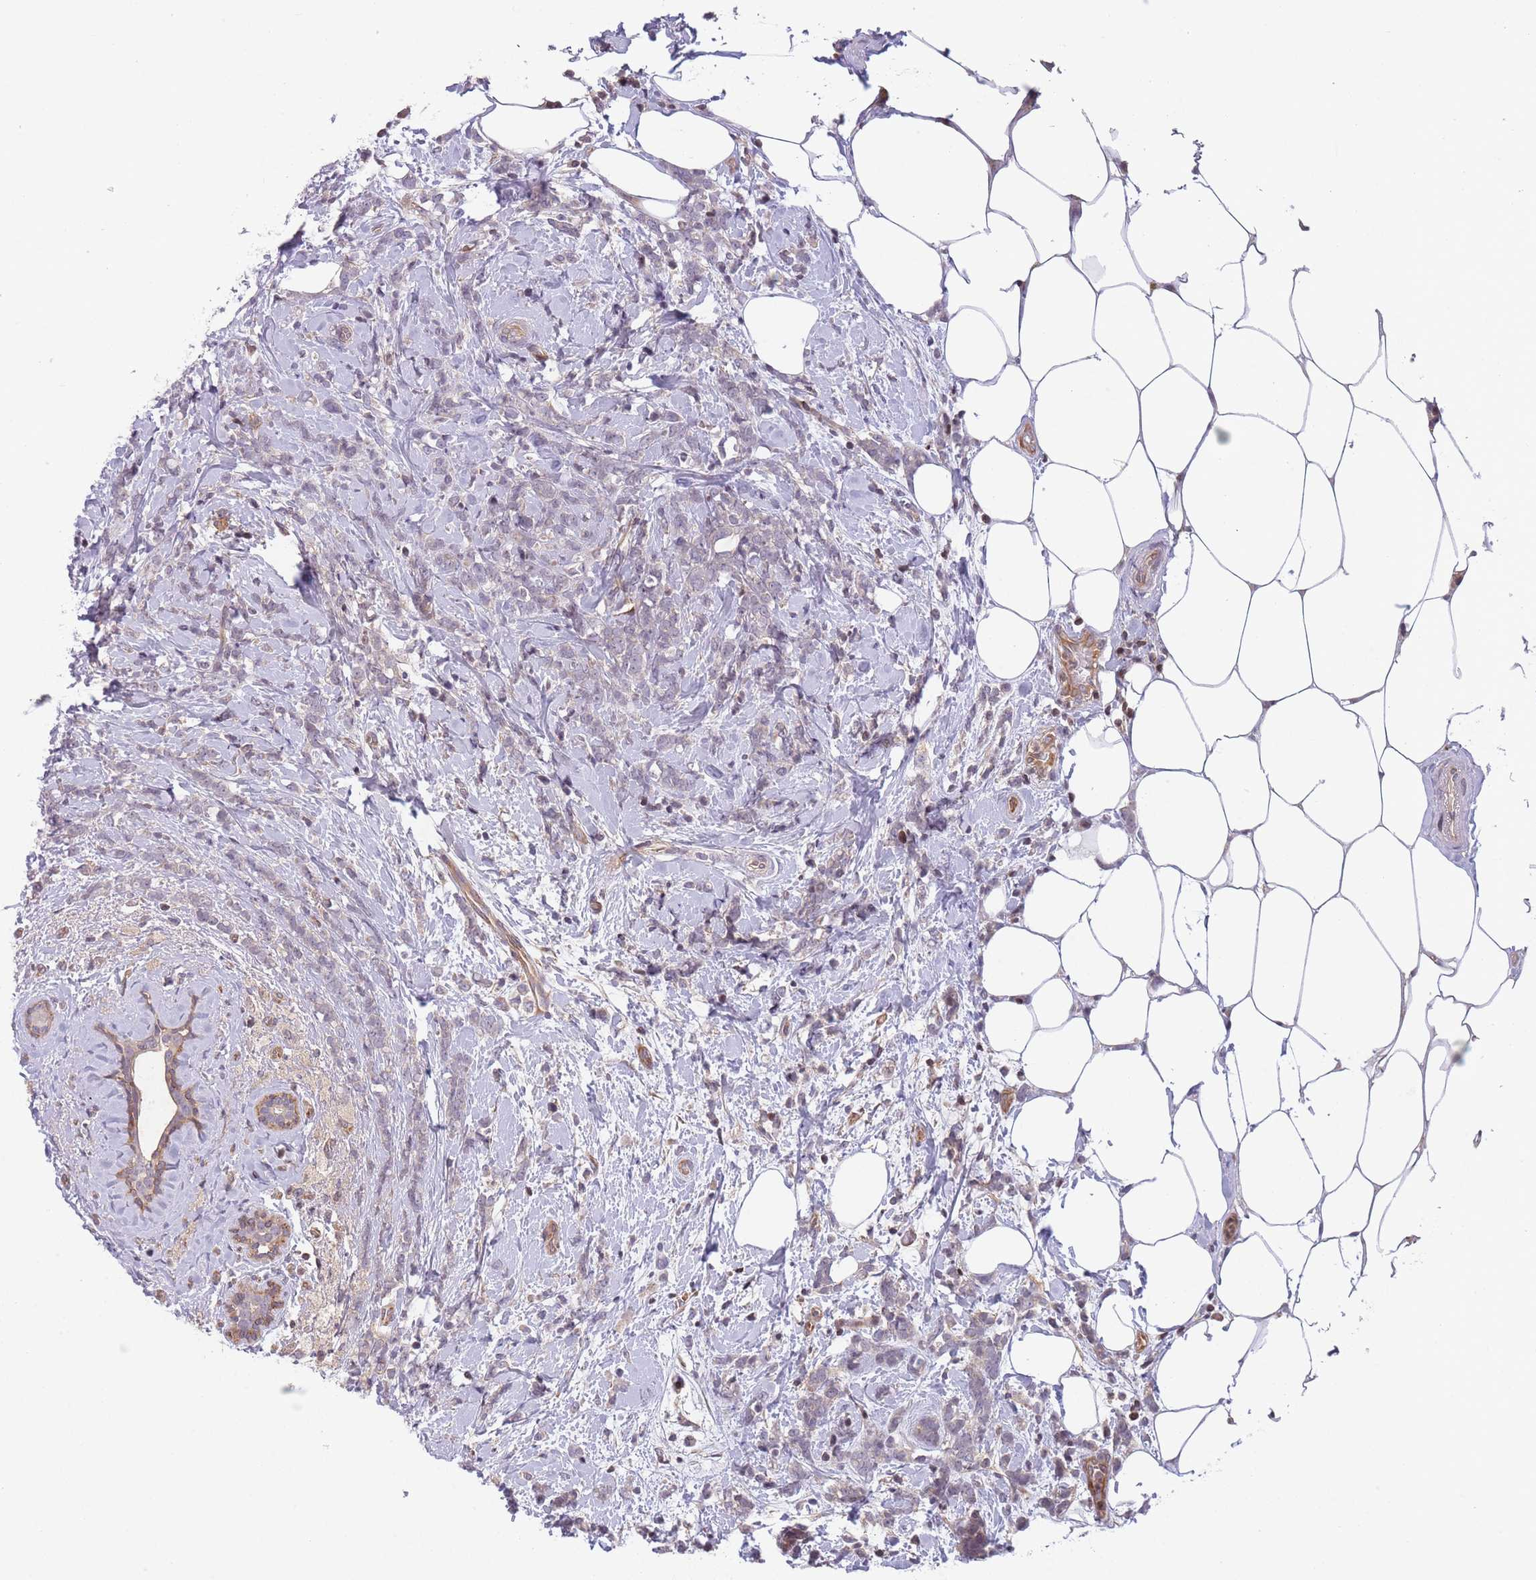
{"staining": {"intensity": "negative", "quantity": "none", "location": "none"}, "tissue": "breast cancer", "cell_type": "Tumor cells", "image_type": "cancer", "snomed": [{"axis": "morphology", "description": "Lobular carcinoma"}, {"axis": "topography", "description": "Breast"}], "caption": "Human lobular carcinoma (breast) stained for a protein using immunohistochemistry (IHC) displays no staining in tumor cells.", "gene": "SLC35F5", "patient": {"sex": "female", "age": 58}}